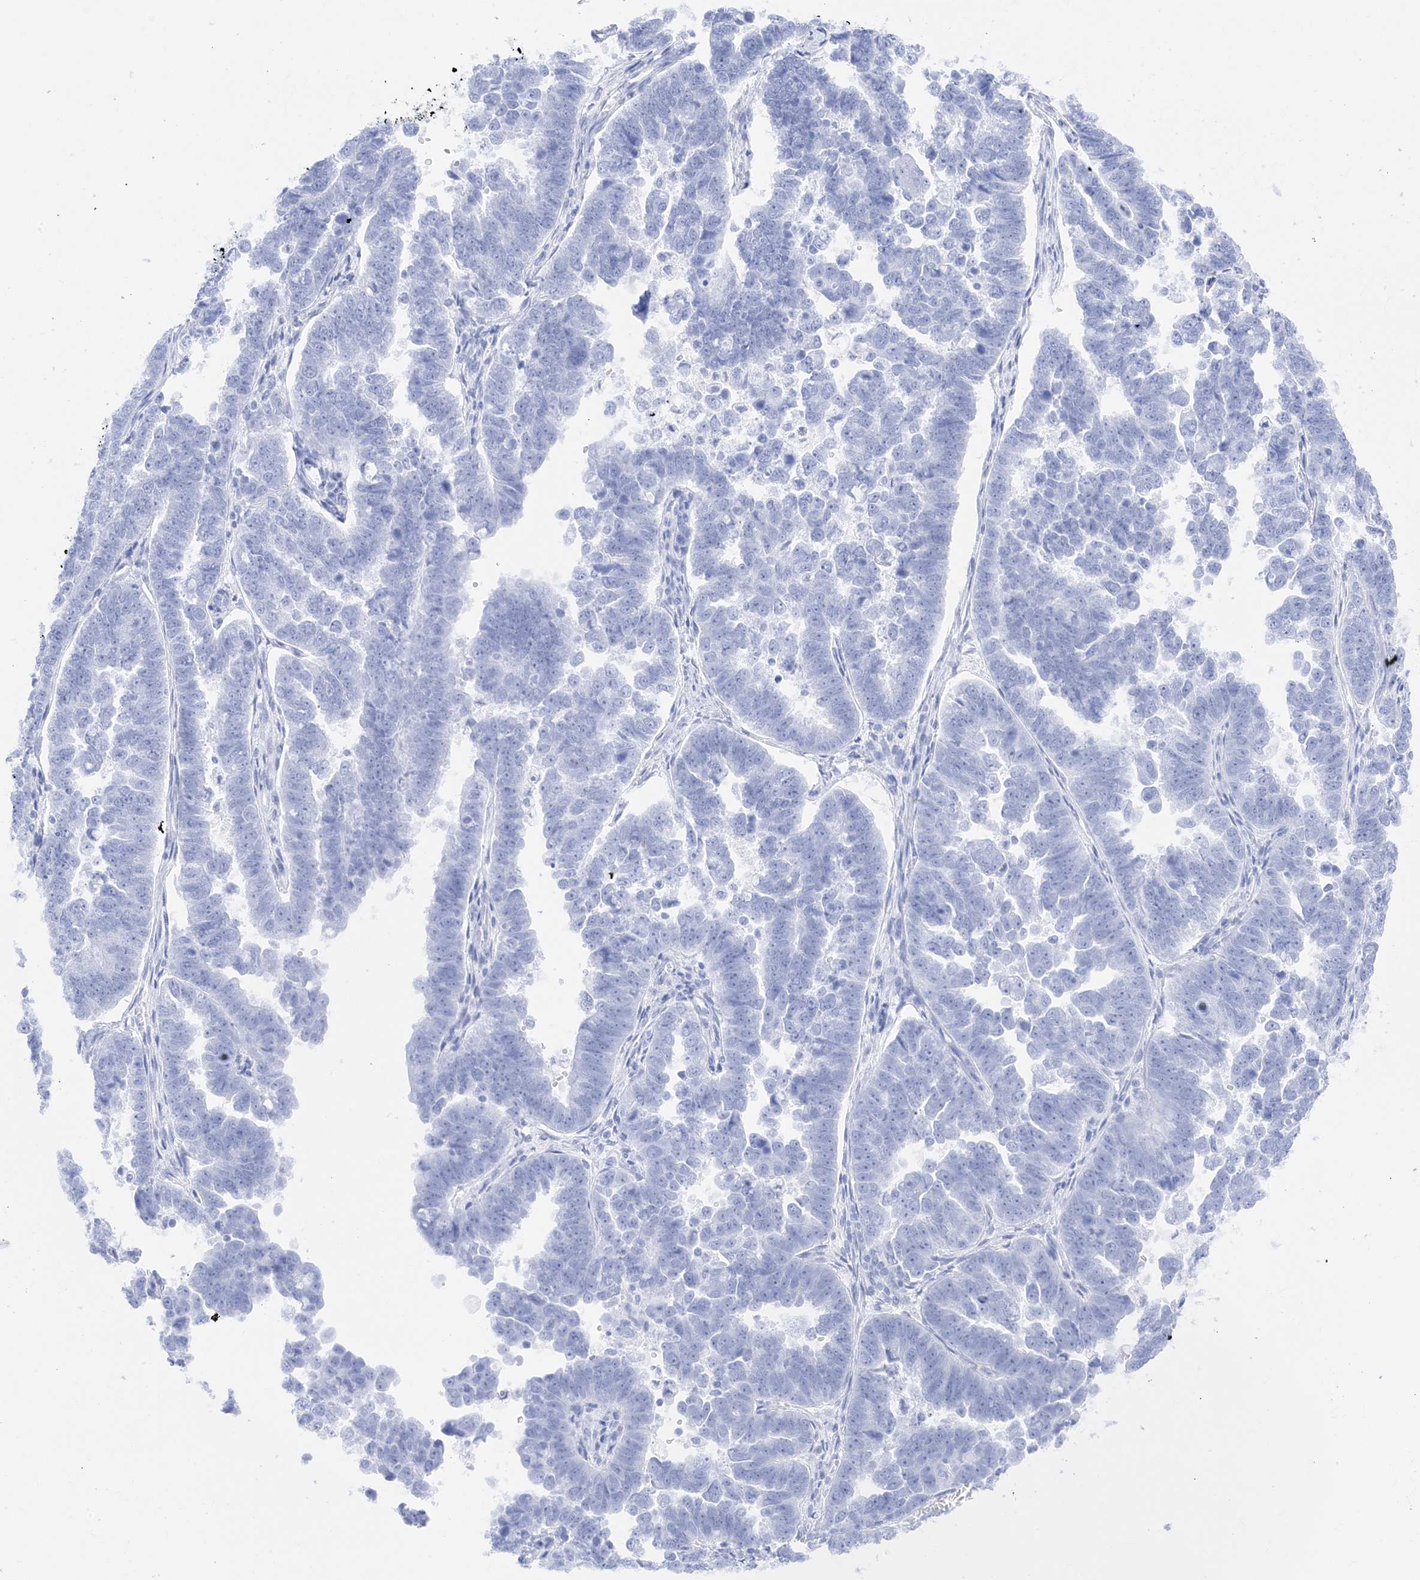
{"staining": {"intensity": "negative", "quantity": "none", "location": "none"}, "tissue": "endometrial cancer", "cell_type": "Tumor cells", "image_type": "cancer", "snomed": [{"axis": "morphology", "description": "Adenocarcinoma, NOS"}, {"axis": "topography", "description": "Endometrium"}], "caption": "Human endometrial cancer (adenocarcinoma) stained for a protein using immunohistochemistry (IHC) exhibits no positivity in tumor cells.", "gene": "MUC17", "patient": {"sex": "female", "age": 75}}